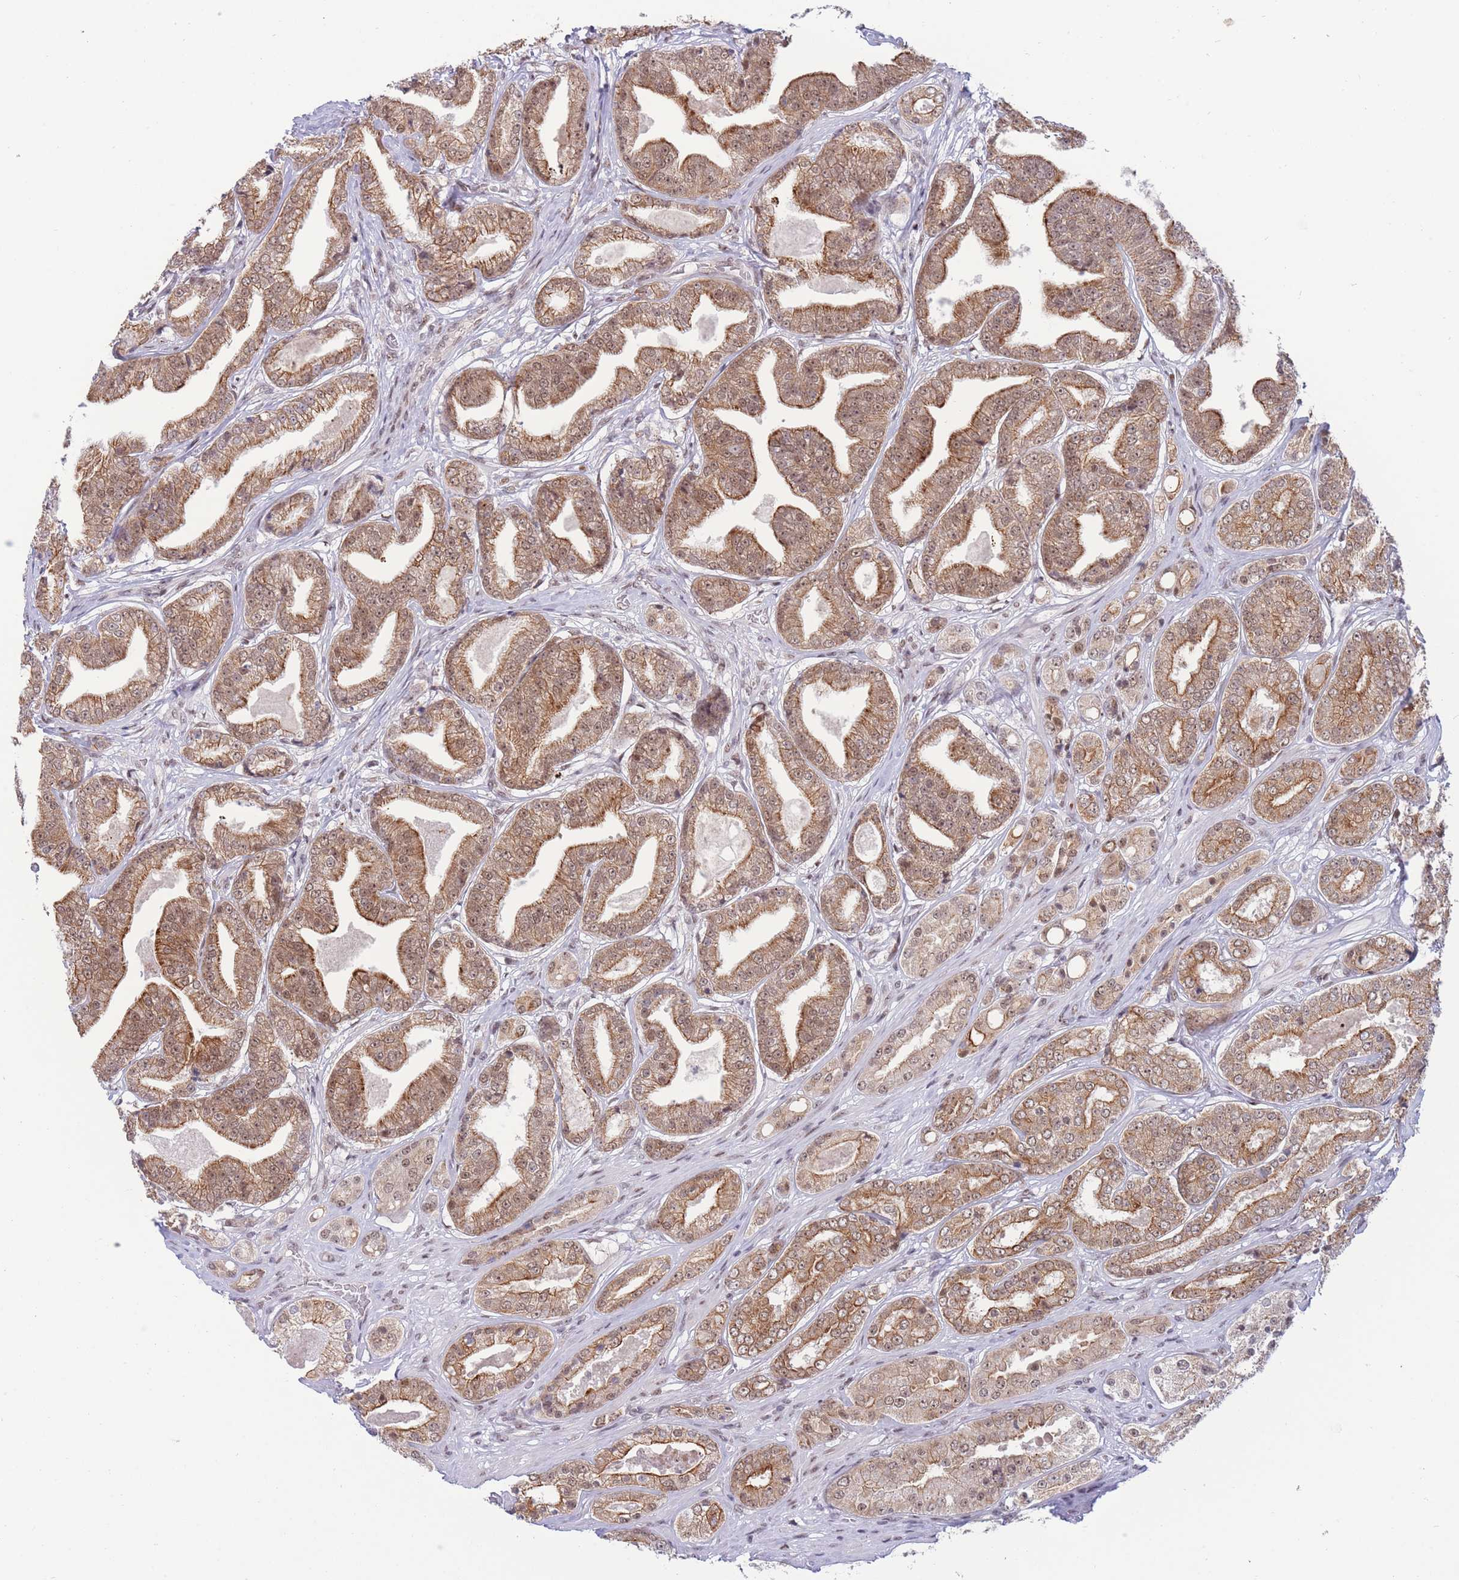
{"staining": {"intensity": "moderate", "quantity": ">75%", "location": "cytoplasmic/membranous,nuclear"}, "tissue": "prostate cancer", "cell_type": "Tumor cells", "image_type": "cancer", "snomed": [{"axis": "morphology", "description": "Adenocarcinoma, High grade"}, {"axis": "topography", "description": "Prostate"}], "caption": "Immunohistochemistry (IHC) micrograph of neoplastic tissue: adenocarcinoma (high-grade) (prostate) stained using IHC displays medium levels of moderate protein expression localized specifically in the cytoplasmic/membranous and nuclear of tumor cells, appearing as a cytoplasmic/membranous and nuclear brown color.", "gene": "TARBP2", "patient": {"sex": "male", "age": 63}}